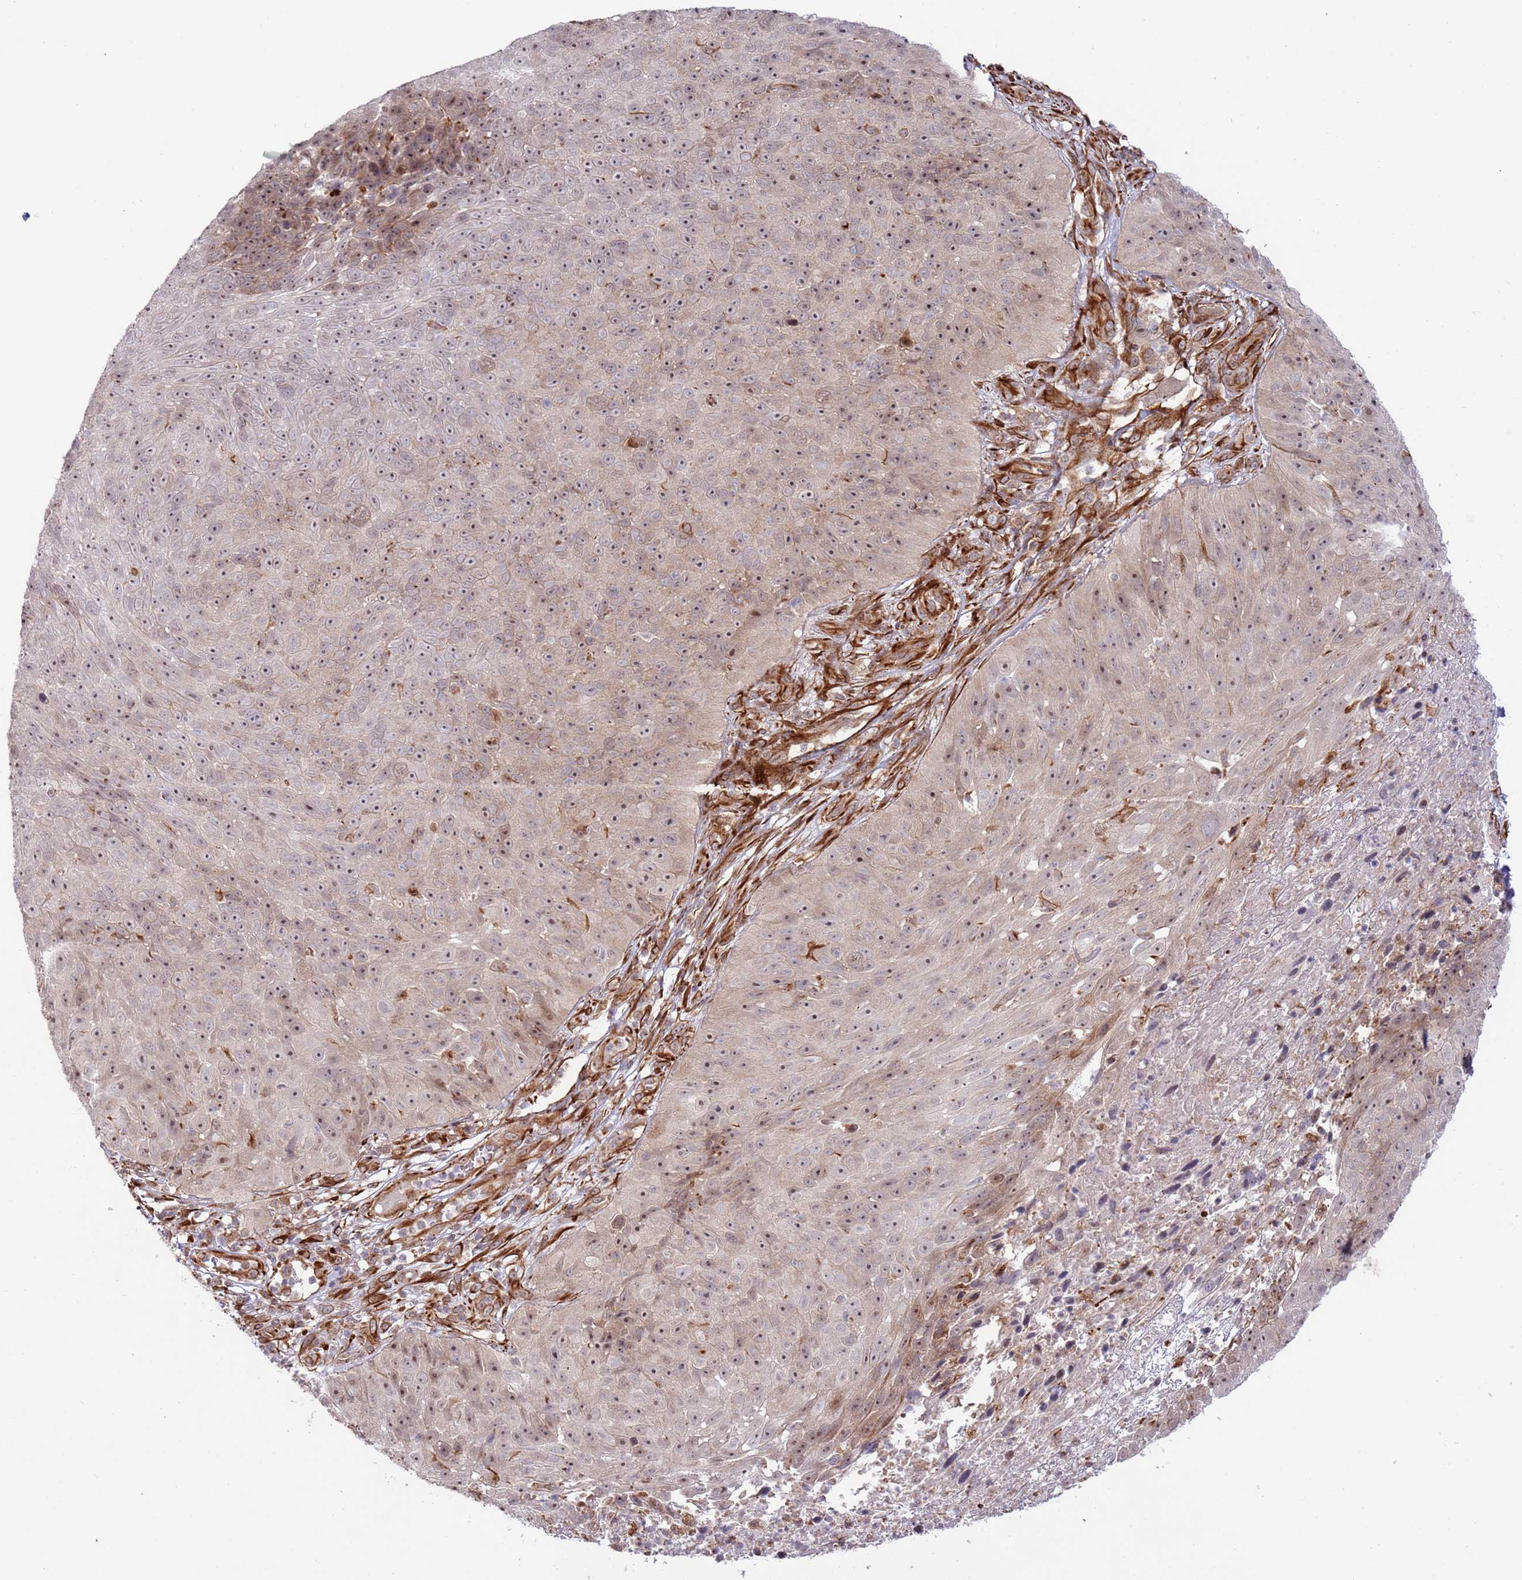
{"staining": {"intensity": "moderate", "quantity": ">75%", "location": "nuclear"}, "tissue": "skin cancer", "cell_type": "Tumor cells", "image_type": "cancer", "snomed": [{"axis": "morphology", "description": "Squamous cell carcinoma, NOS"}, {"axis": "topography", "description": "Skin"}], "caption": "Tumor cells display medium levels of moderate nuclear expression in approximately >75% of cells in human skin cancer (squamous cell carcinoma).", "gene": "NEK3", "patient": {"sex": "female", "age": 87}}